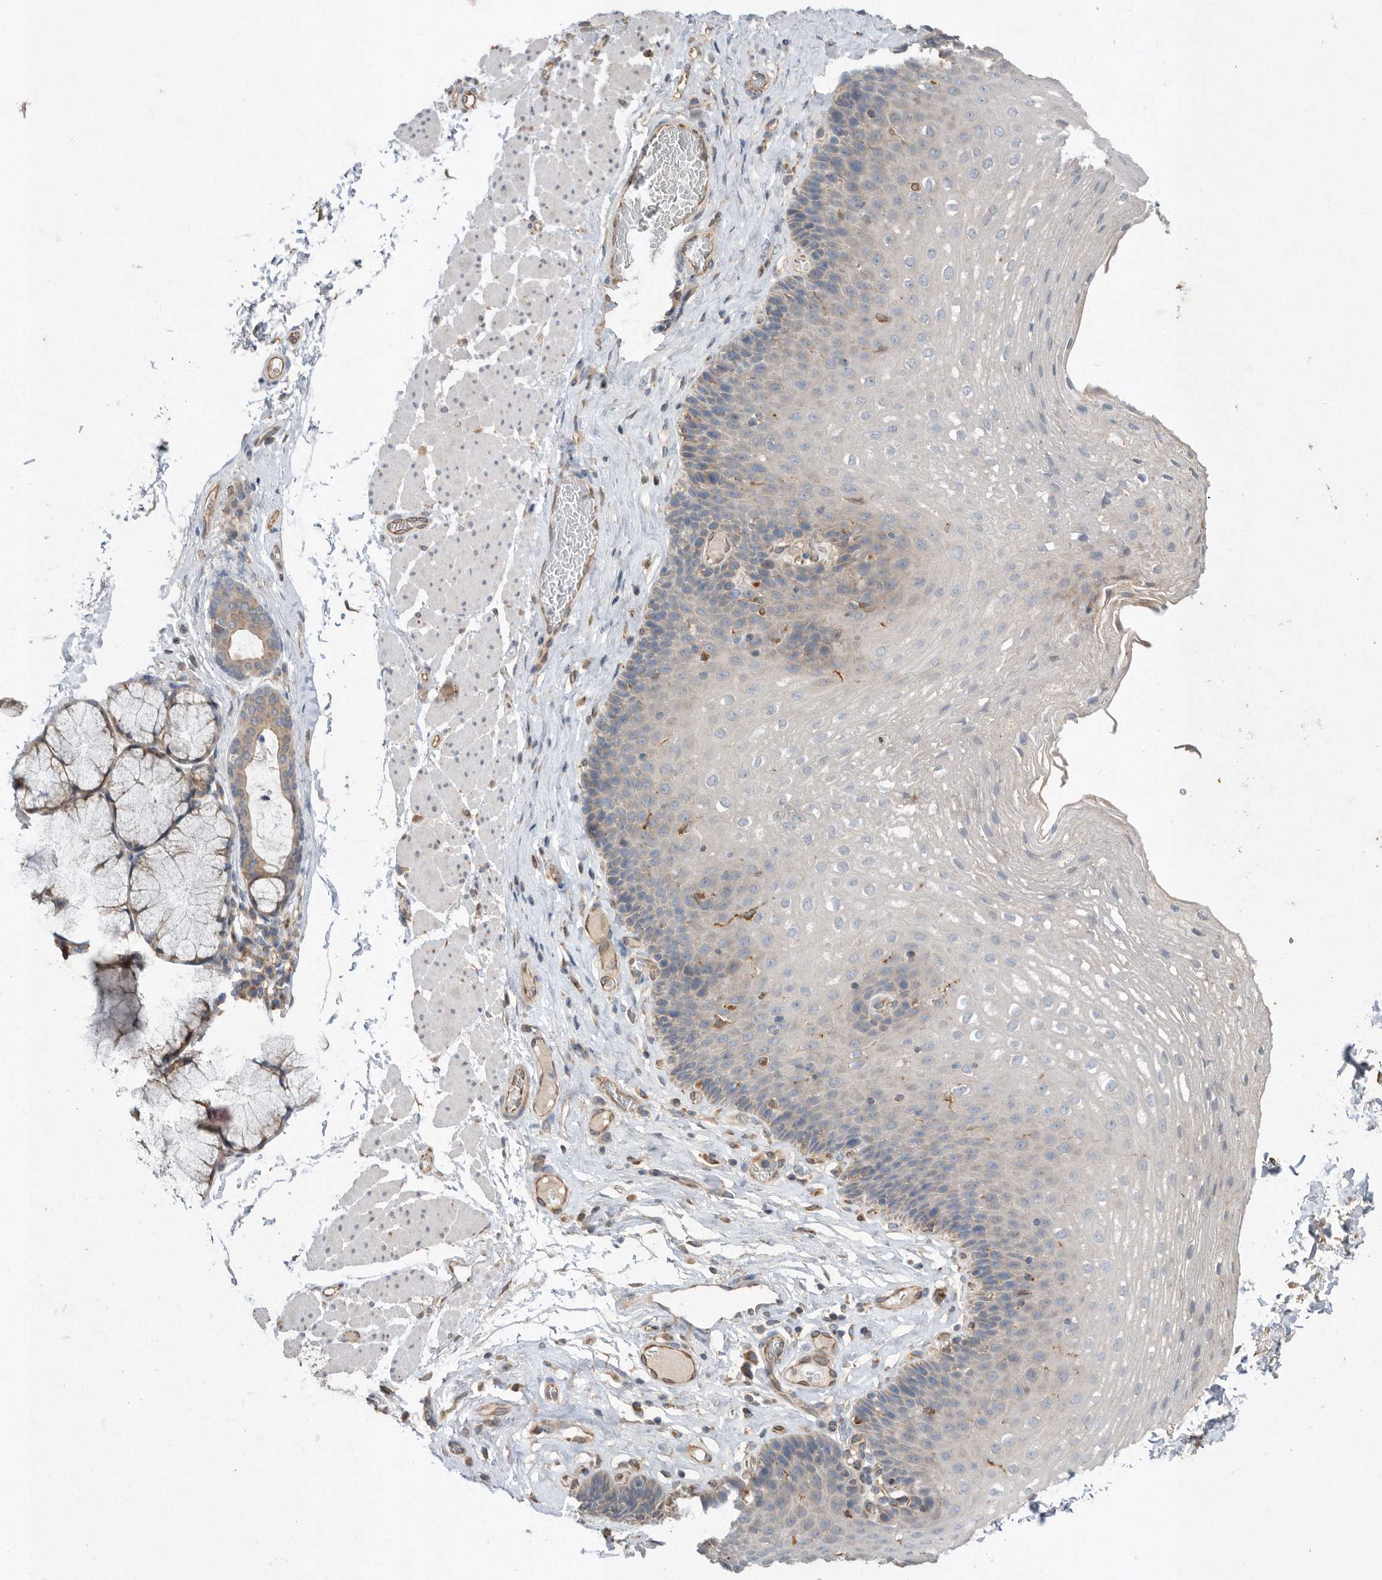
{"staining": {"intensity": "negative", "quantity": "none", "location": "none"}, "tissue": "esophagus", "cell_type": "Squamous epithelial cells", "image_type": "normal", "snomed": [{"axis": "morphology", "description": "Normal tissue, NOS"}, {"axis": "topography", "description": "Esophagus"}], "caption": "High power microscopy image of an IHC photomicrograph of unremarkable esophagus, revealing no significant staining in squamous epithelial cells.", "gene": "PON2", "patient": {"sex": "female", "age": 66}}